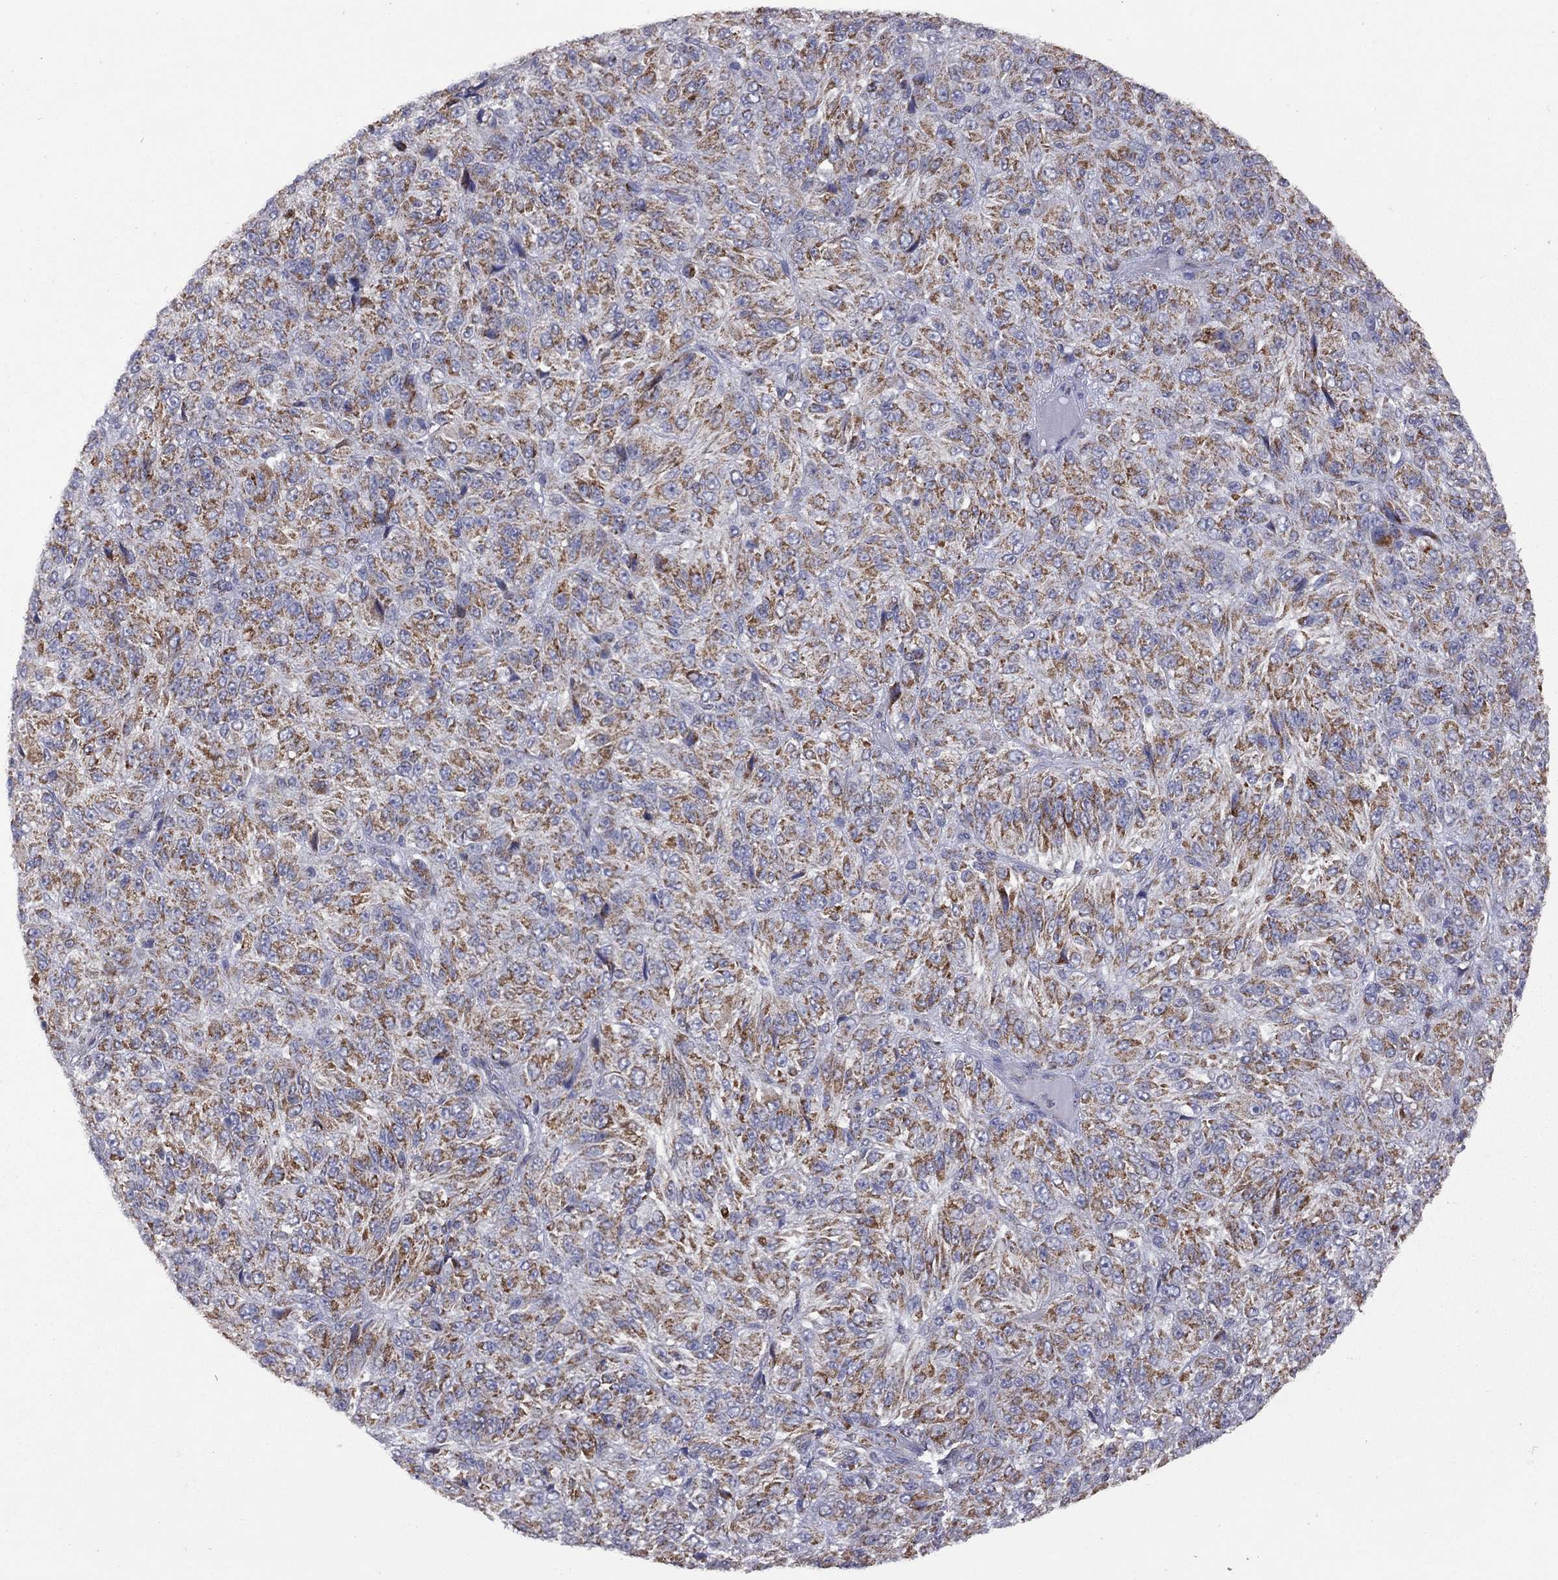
{"staining": {"intensity": "strong", "quantity": ">75%", "location": "cytoplasmic/membranous"}, "tissue": "melanoma", "cell_type": "Tumor cells", "image_type": "cancer", "snomed": [{"axis": "morphology", "description": "Malignant melanoma, Metastatic site"}, {"axis": "topography", "description": "Brain"}], "caption": "An immunohistochemistry micrograph of neoplastic tissue is shown. Protein staining in brown shows strong cytoplasmic/membranous positivity in malignant melanoma (metastatic site) within tumor cells. The staining was performed using DAB (3,3'-diaminobenzidine) to visualize the protein expression in brown, while the nuclei were stained in blue with hematoxylin (Magnification: 20x).", "gene": "NDUFB1", "patient": {"sex": "female", "age": 56}}